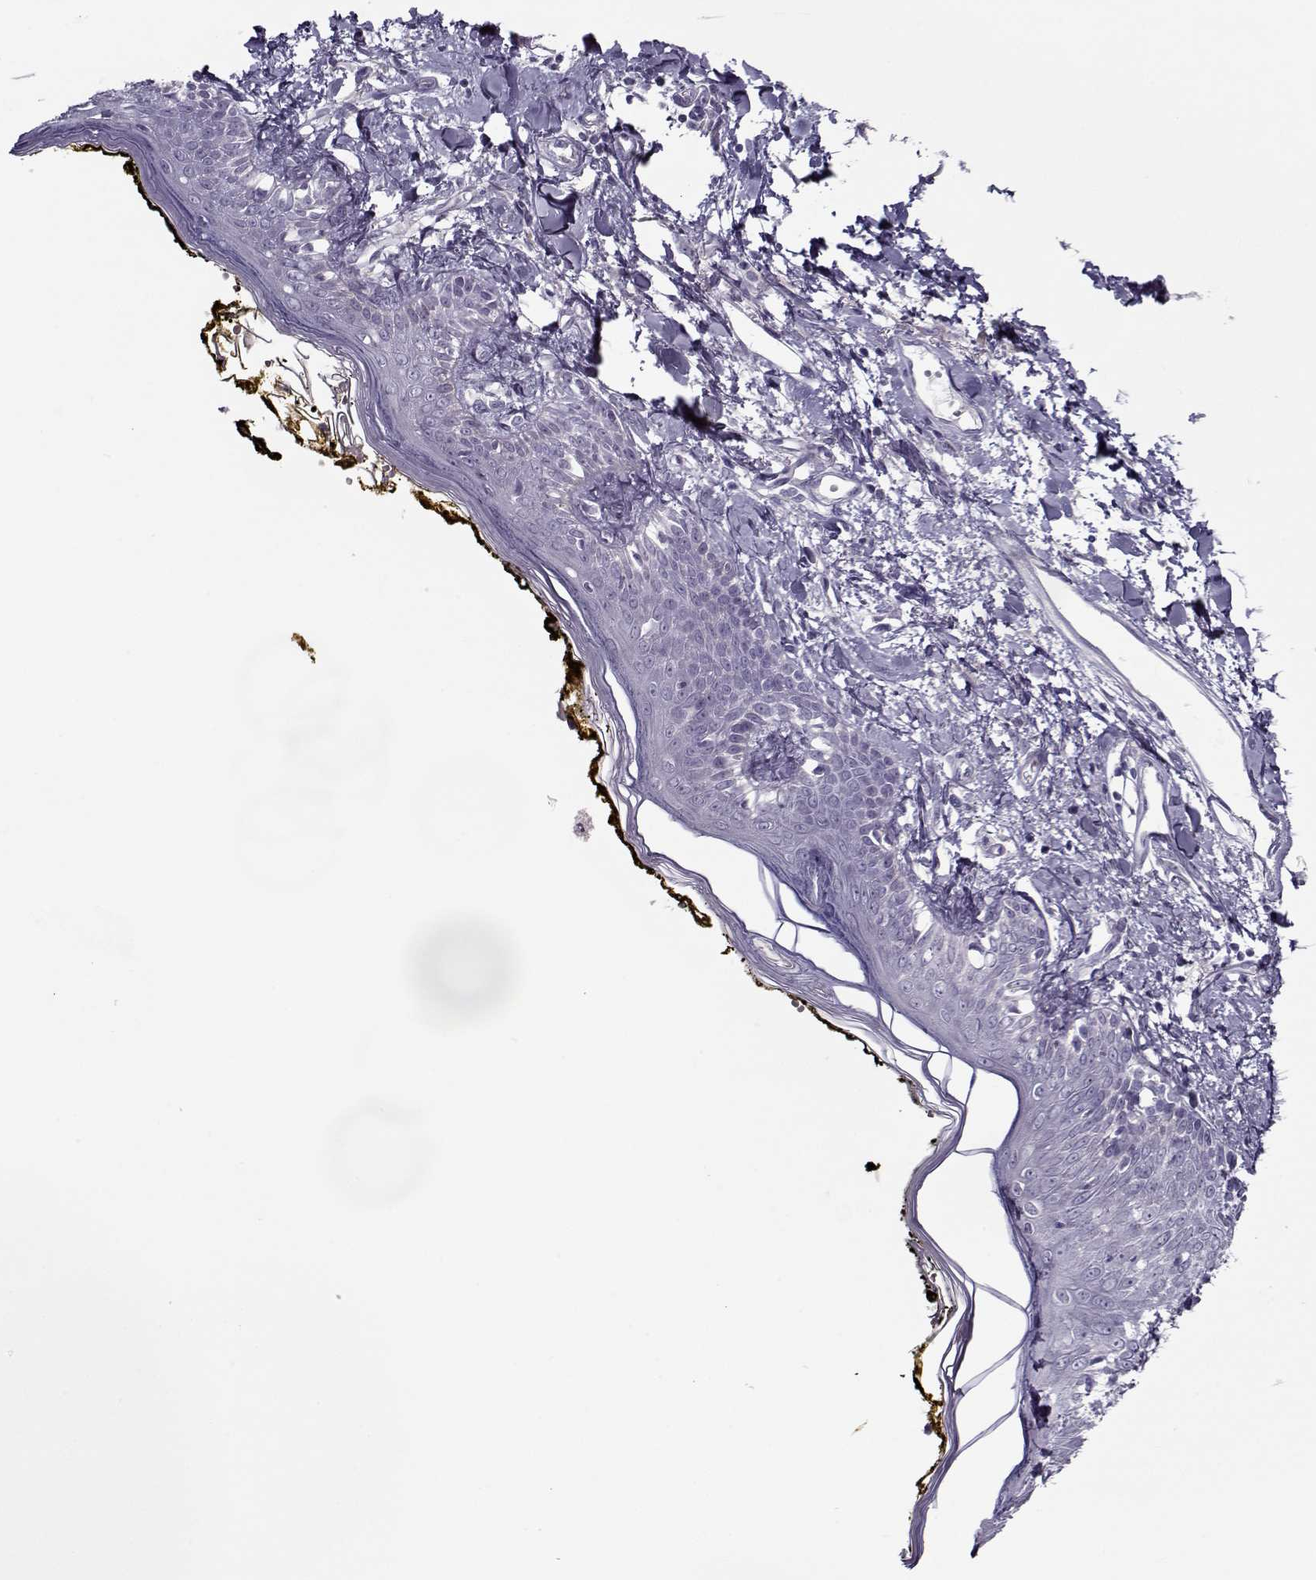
{"staining": {"intensity": "negative", "quantity": "none", "location": "none"}, "tissue": "skin", "cell_type": "Fibroblasts", "image_type": "normal", "snomed": [{"axis": "morphology", "description": "Normal tissue, NOS"}, {"axis": "topography", "description": "Skin"}], "caption": "A photomicrograph of human skin is negative for staining in fibroblasts. The staining is performed using DAB brown chromogen with nuclei counter-stained in using hematoxylin.", "gene": "PP2D1", "patient": {"sex": "male", "age": 76}}